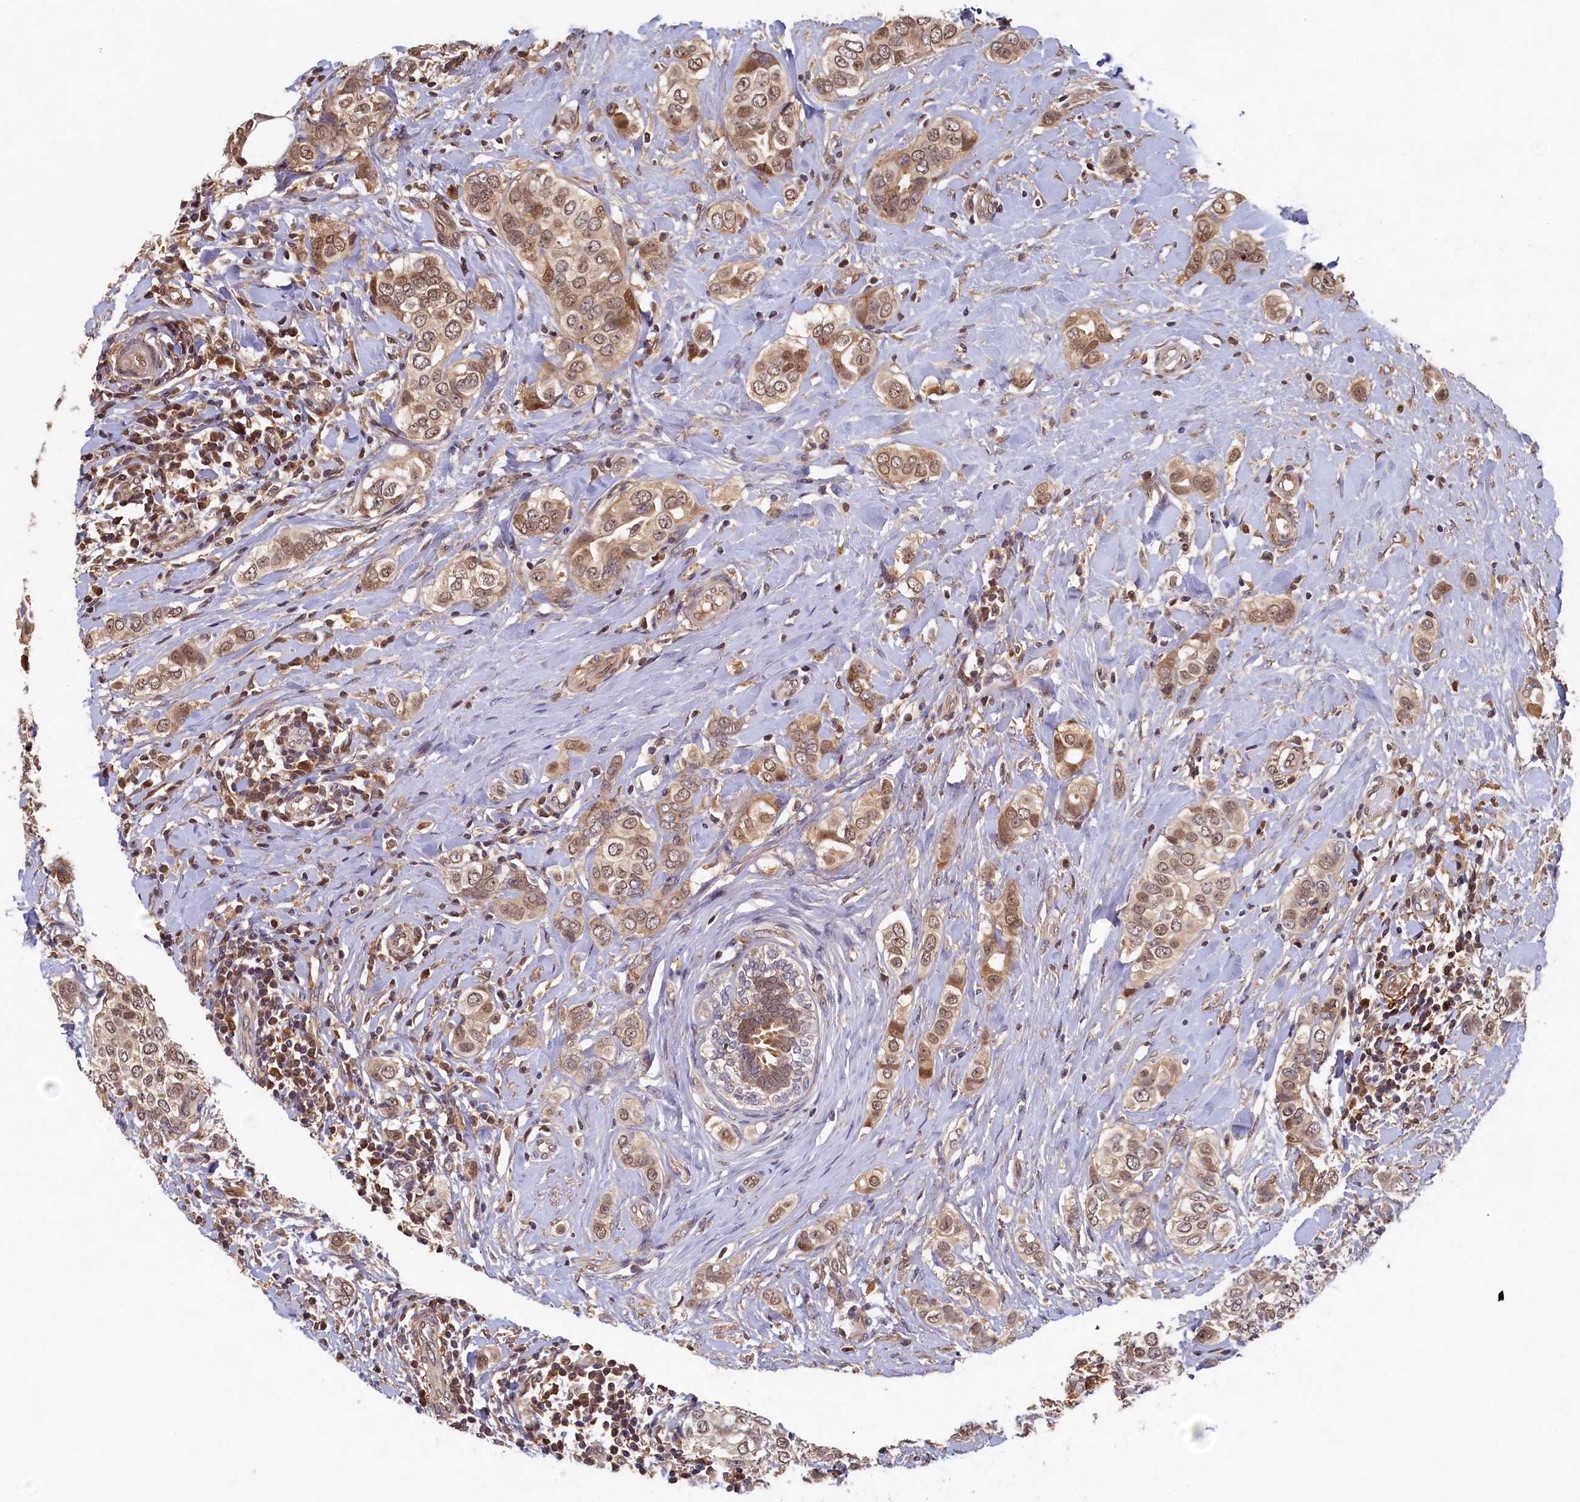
{"staining": {"intensity": "moderate", "quantity": ">75%", "location": "nuclear"}, "tissue": "breast cancer", "cell_type": "Tumor cells", "image_type": "cancer", "snomed": [{"axis": "morphology", "description": "Lobular carcinoma"}, {"axis": "topography", "description": "Breast"}], "caption": "Breast cancer was stained to show a protein in brown. There is medium levels of moderate nuclear expression in approximately >75% of tumor cells.", "gene": "LCMT2", "patient": {"sex": "female", "age": 51}}